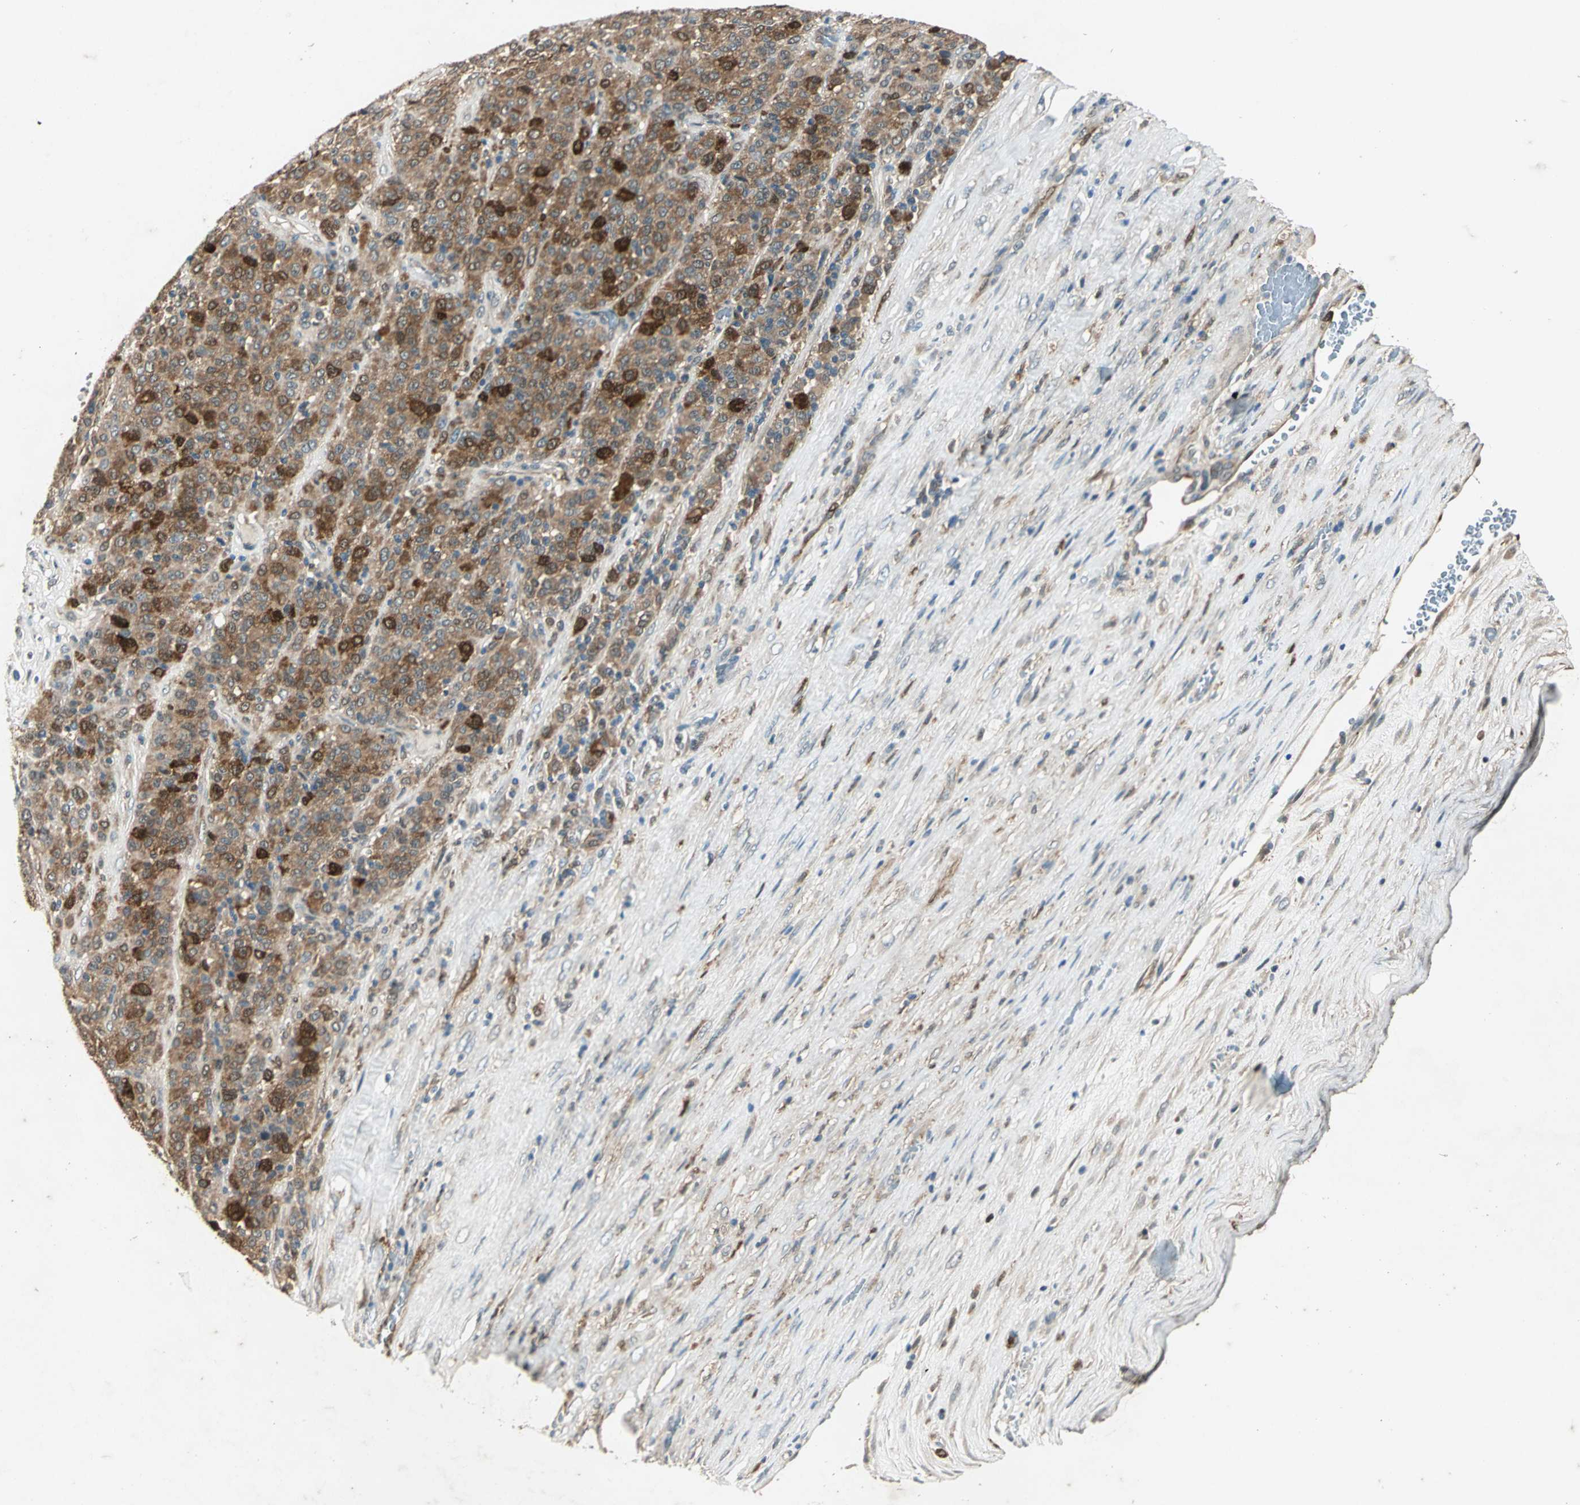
{"staining": {"intensity": "strong", "quantity": ">75%", "location": "cytoplasmic/membranous"}, "tissue": "melanoma", "cell_type": "Tumor cells", "image_type": "cancer", "snomed": [{"axis": "morphology", "description": "Malignant melanoma, Metastatic site"}, {"axis": "topography", "description": "Pancreas"}], "caption": "The micrograph shows staining of malignant melanoma (metastatic site), revealing strong cytoplasmic/membranous protein positivity (brown color) within tumor cells. The staining is performed using DAB brown chromogen to label protein expression. The nuclei are counter-stained blue using hematoxylin.", "gene": "RRM2B", "patient": {"sex": "female", "age": 30}}